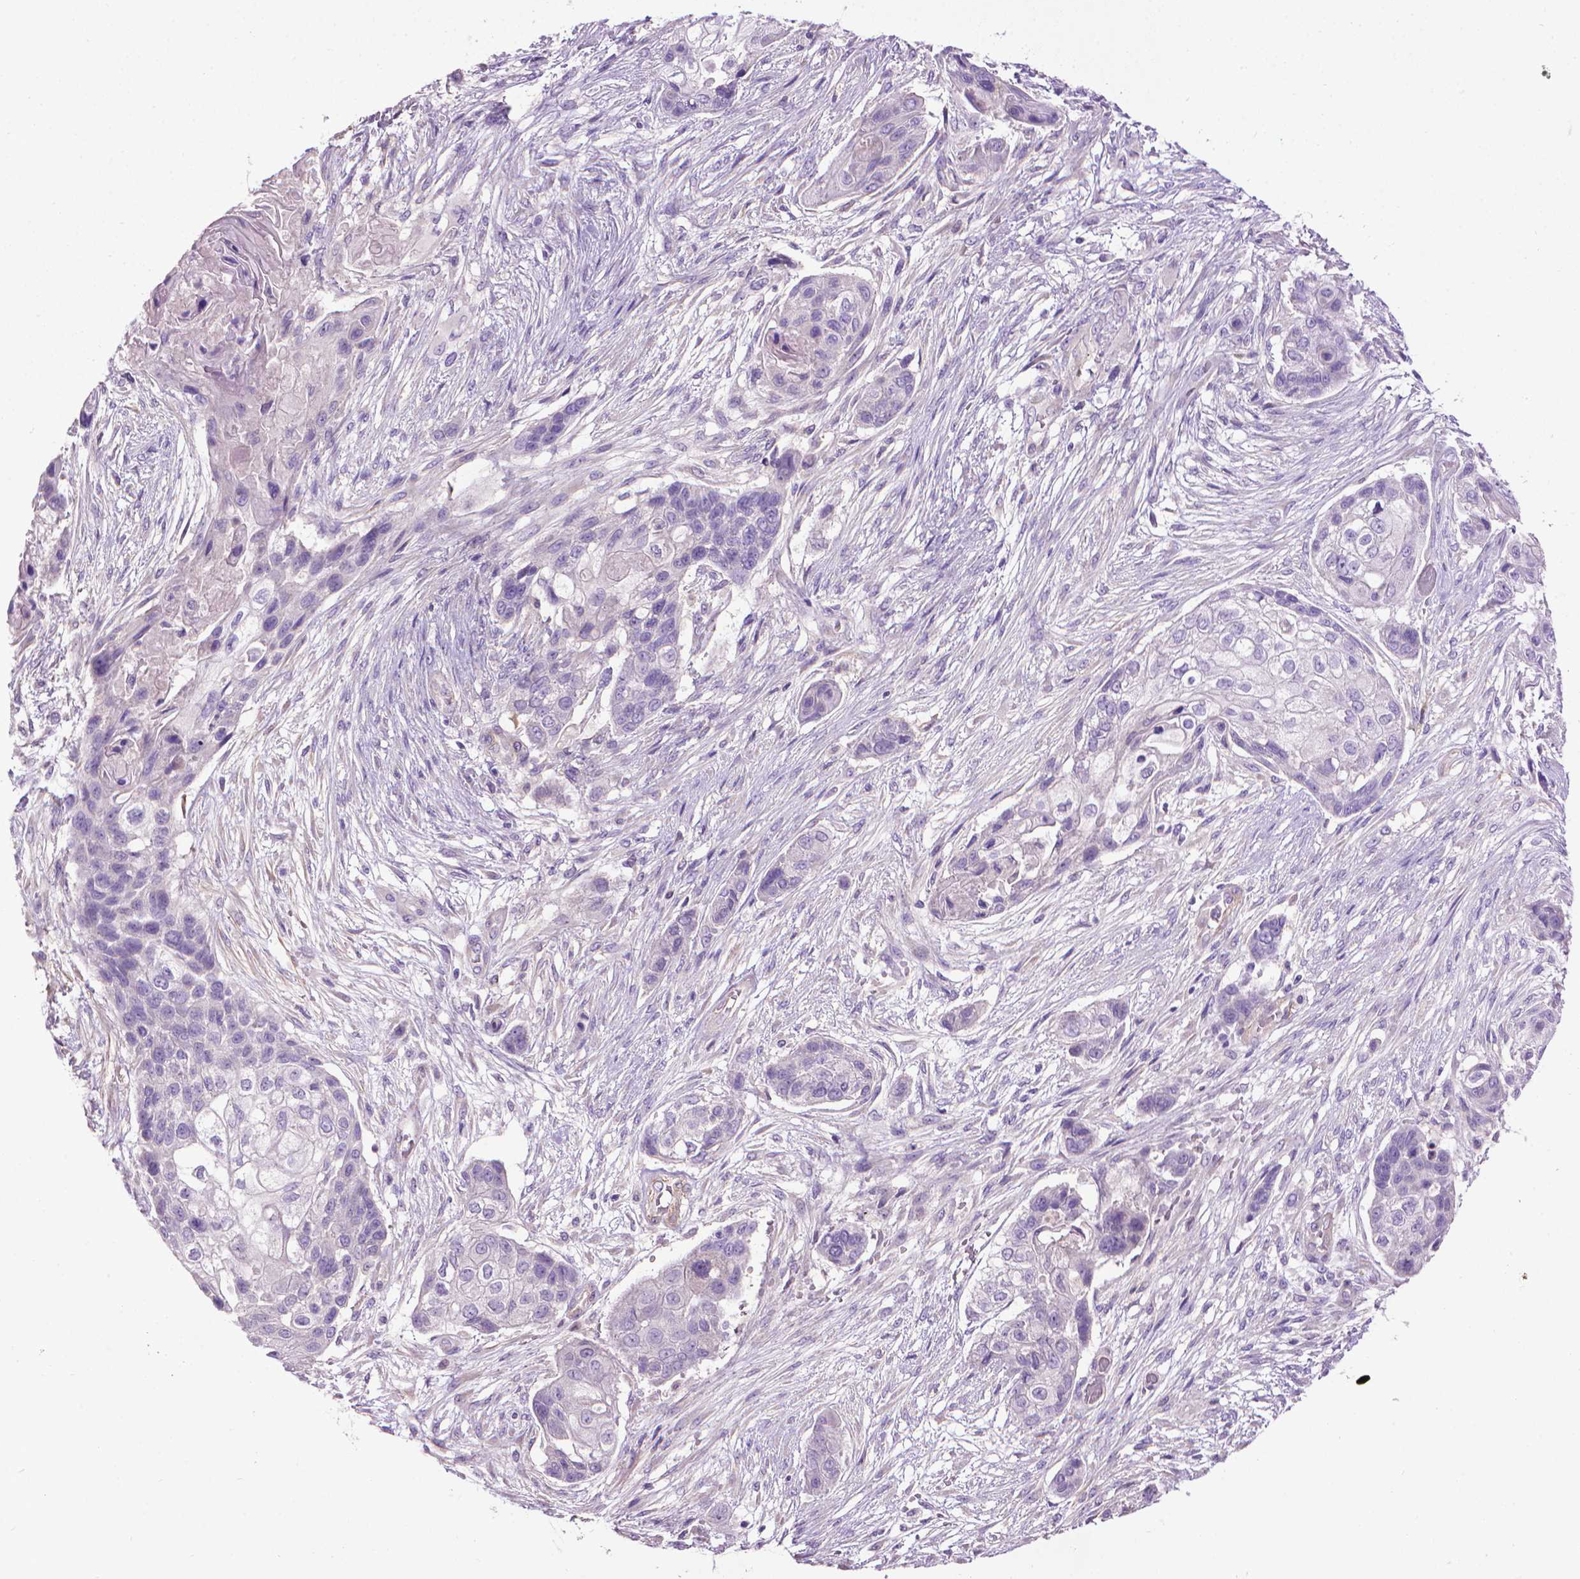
{"staining": {"intensity": "negative", "quantity": "none", "location": "none"}, "tissue": "lung cancer", "cell_type": "Tumor cells", "image_type": "cancer", "snomed": [{"axis": "morphology", "description": "Squamous cell carcinoma, NOS"}, {"axis": "topography", "description": "Lung"}], "caption": "The photomicrograph displays no staining of tumor cells in squamous cell carcinoma (lung). Nuclei are stained in blue.", "gene": "AQP10", "patient": {"sex": "male", "age": 69}}